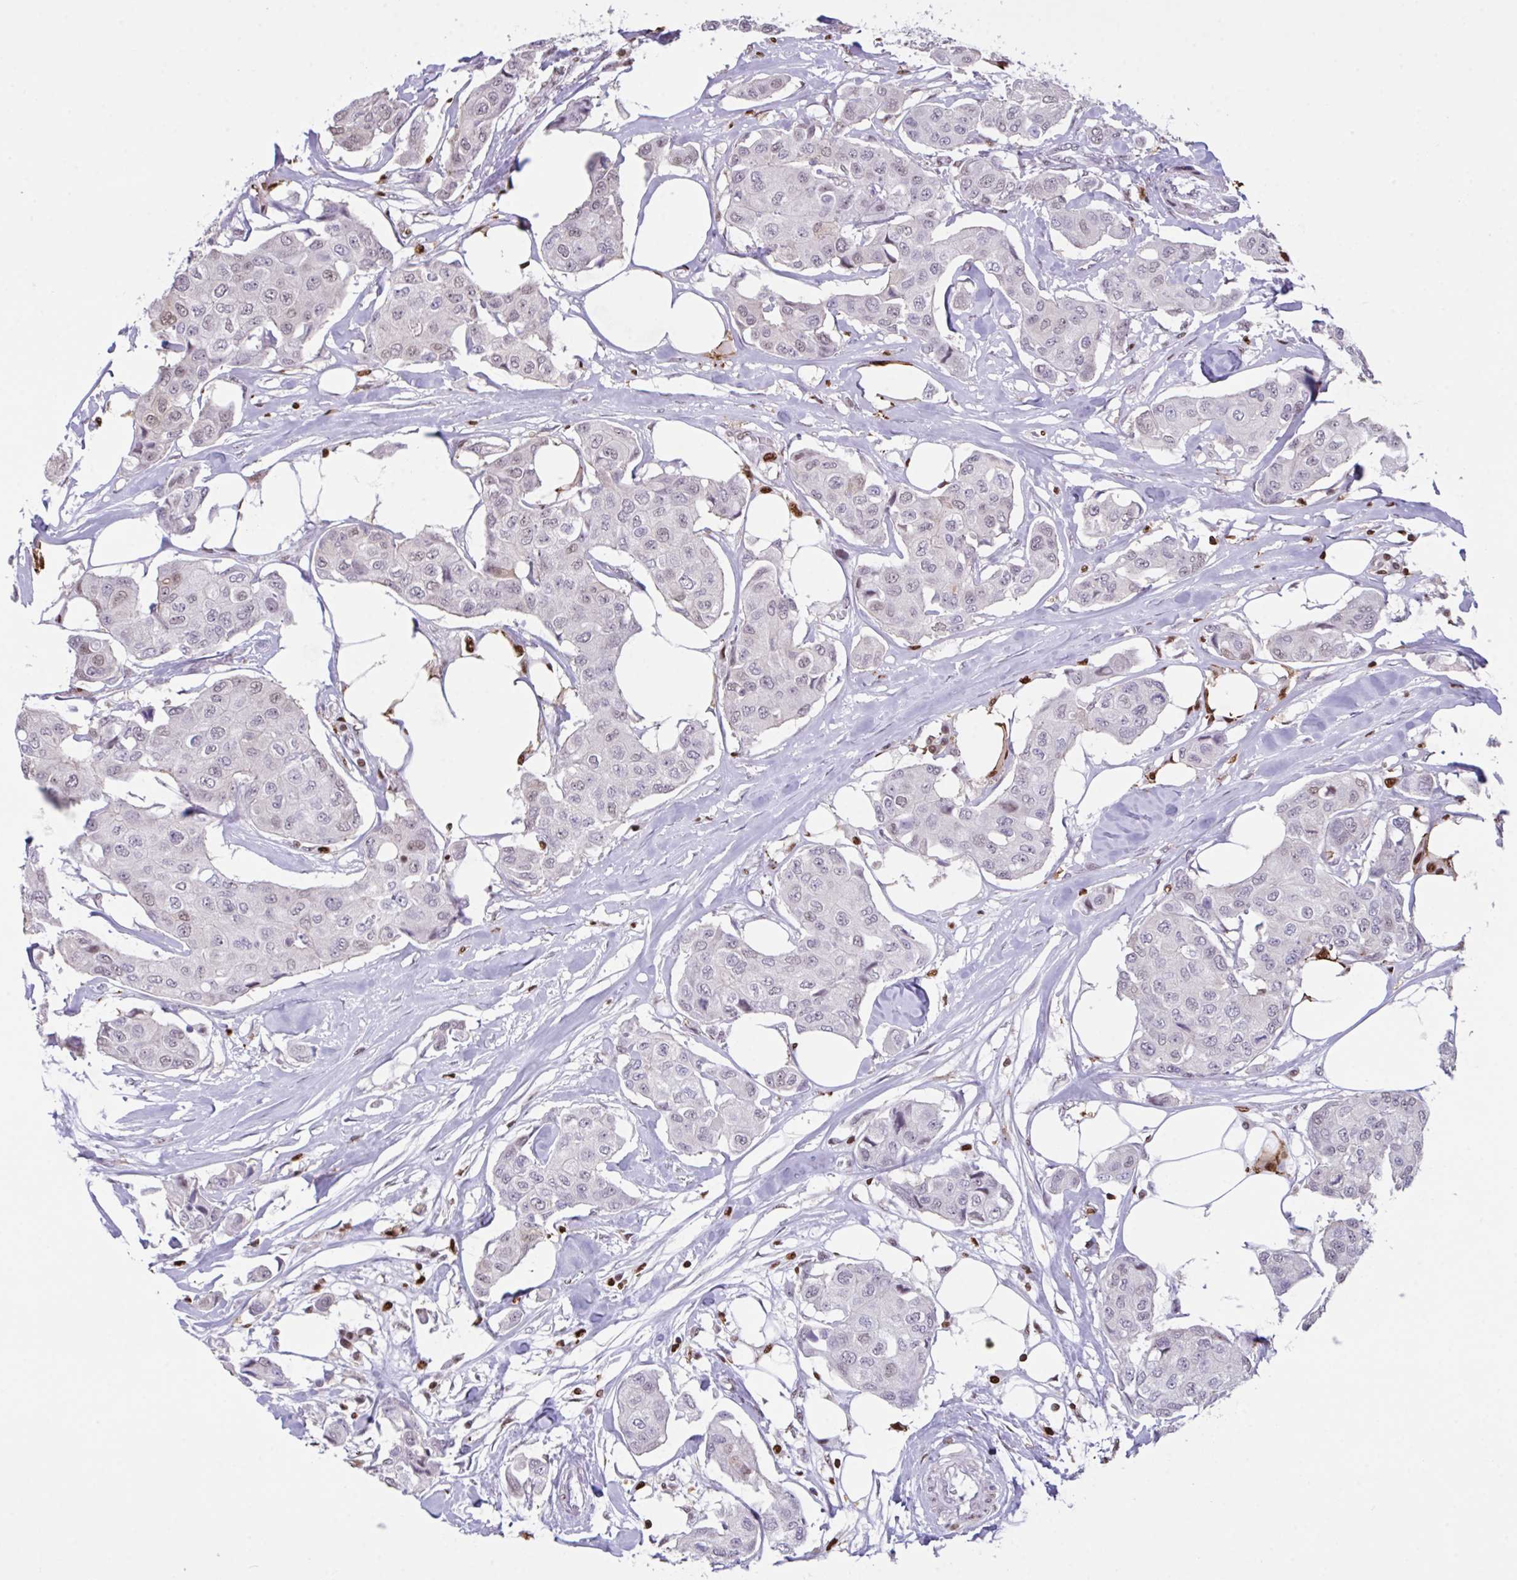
{"staining": {"intensity": "weak", "quantity": "<25%", "location": "nuclear"}, "tissue": "breast cancer", "cell_type": "Tumor cells", "image_type": "cancer", "snomed": [{"axis": "morphology", "description": "Duct carcinoma"}, {"axis": "topography", "description": "Breast"}, {"axis": "topography", "description": "Lymph node"}], "caption": "Immunohistochemical staining of human breast cancer (intraductal carcinoma) shows no significant staining in tumor cells. (DAB (3,3'-diaminobenzidine) immunohistochemistry (IHC) with hematoxylin counter stain).", "gene": "BTBD10", "patient": {"sex": "female", "age": 80}}